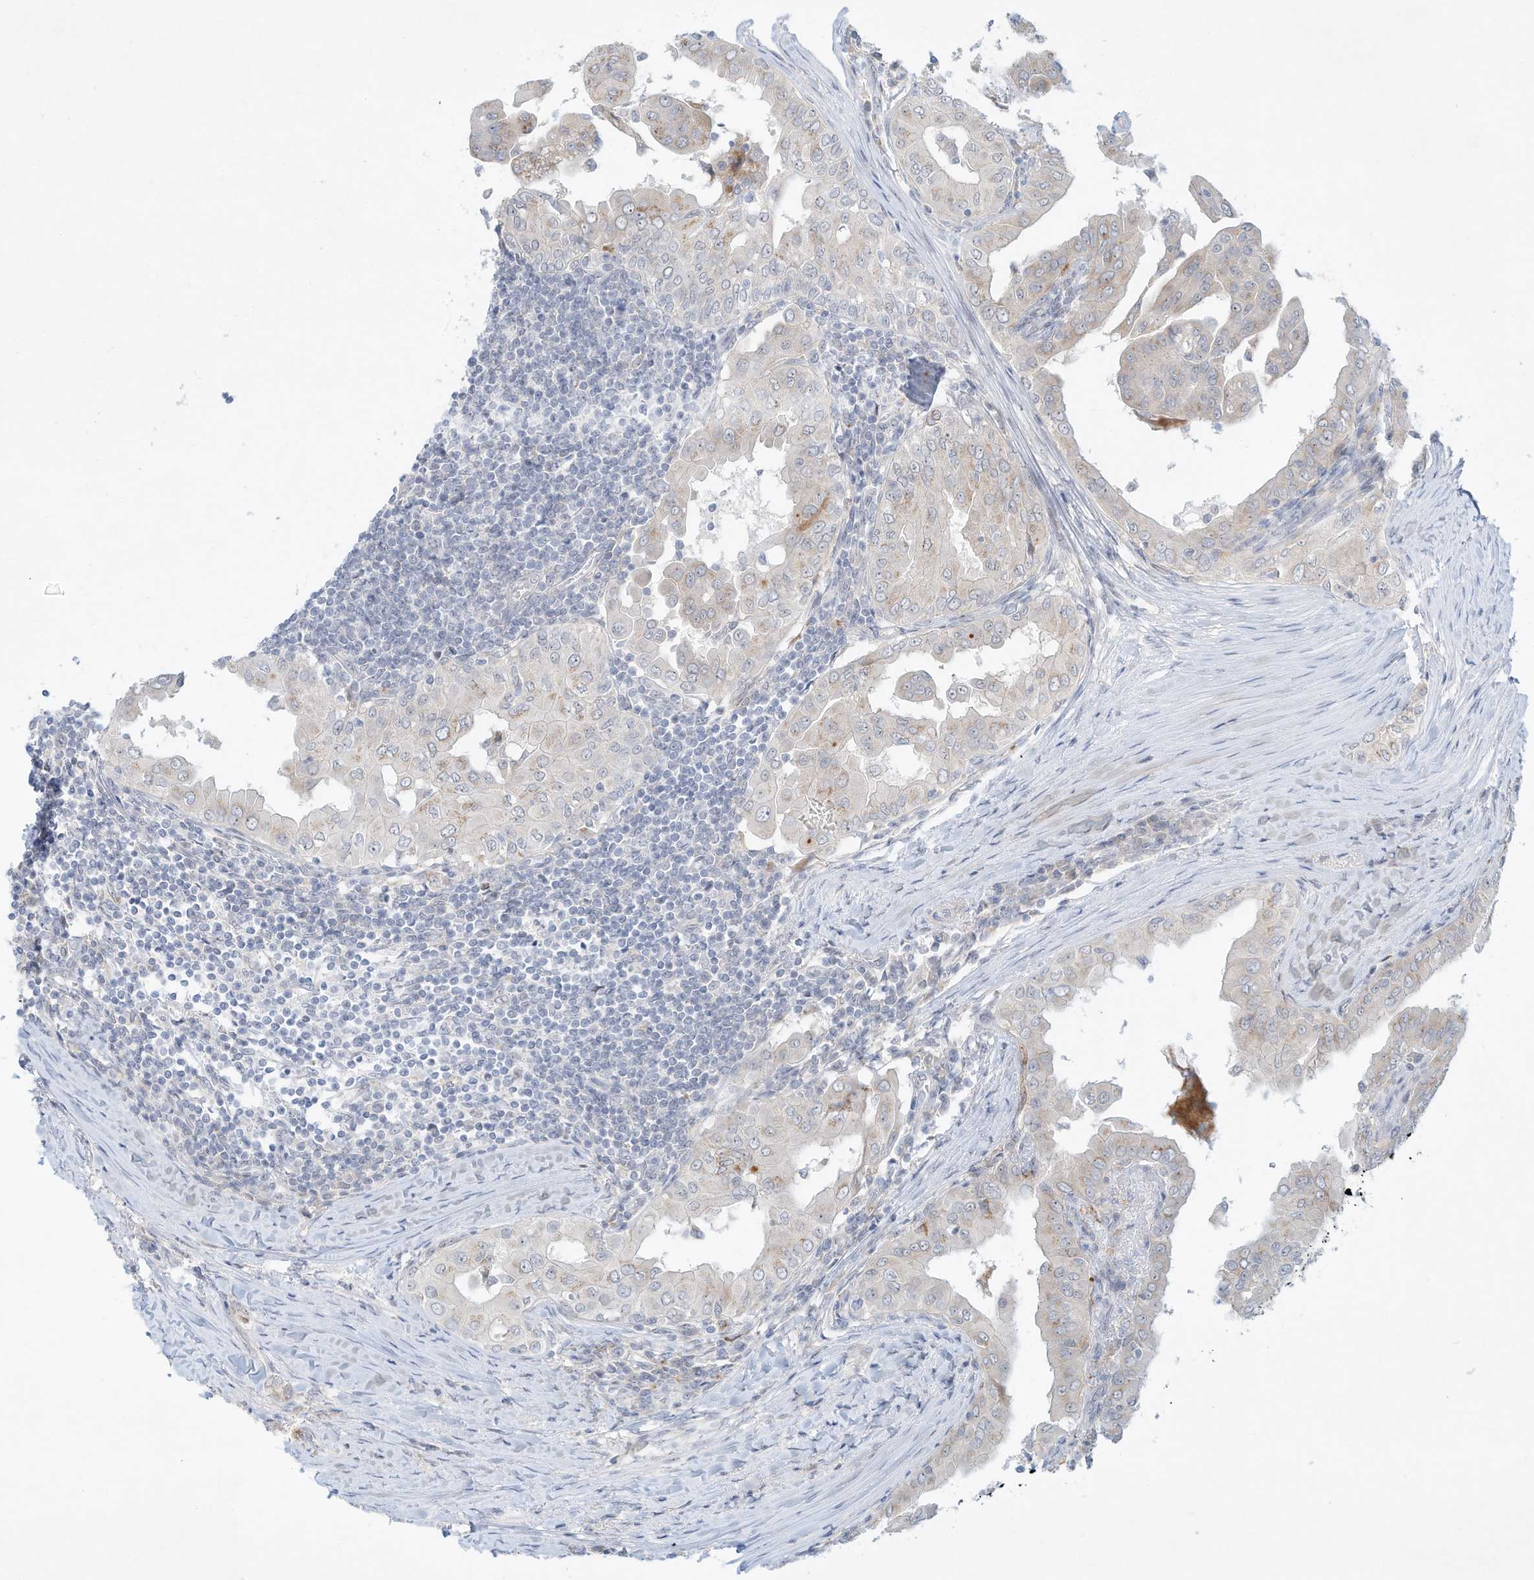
{"staining": {"intensity": "negative", "quantity": "none", "location": "none"}, "tissue": "thyroid cancer", "cell_type": "Tumor cells", "image_type": "cancer", "snomed": [{"axis": "morphology", "description": "Papillary adenocarcinoma, NOS"}, {"axis": "topography", "description": "Thyroid gland"}], "caption": "High power microscopy histopathology image of an IHC micrograph of papillary adenocarcinoma (thyroid), revealing no significant expression in tumor cells.", "gene": "PAK6", "patient": {"sex": "male", "age": 33}}